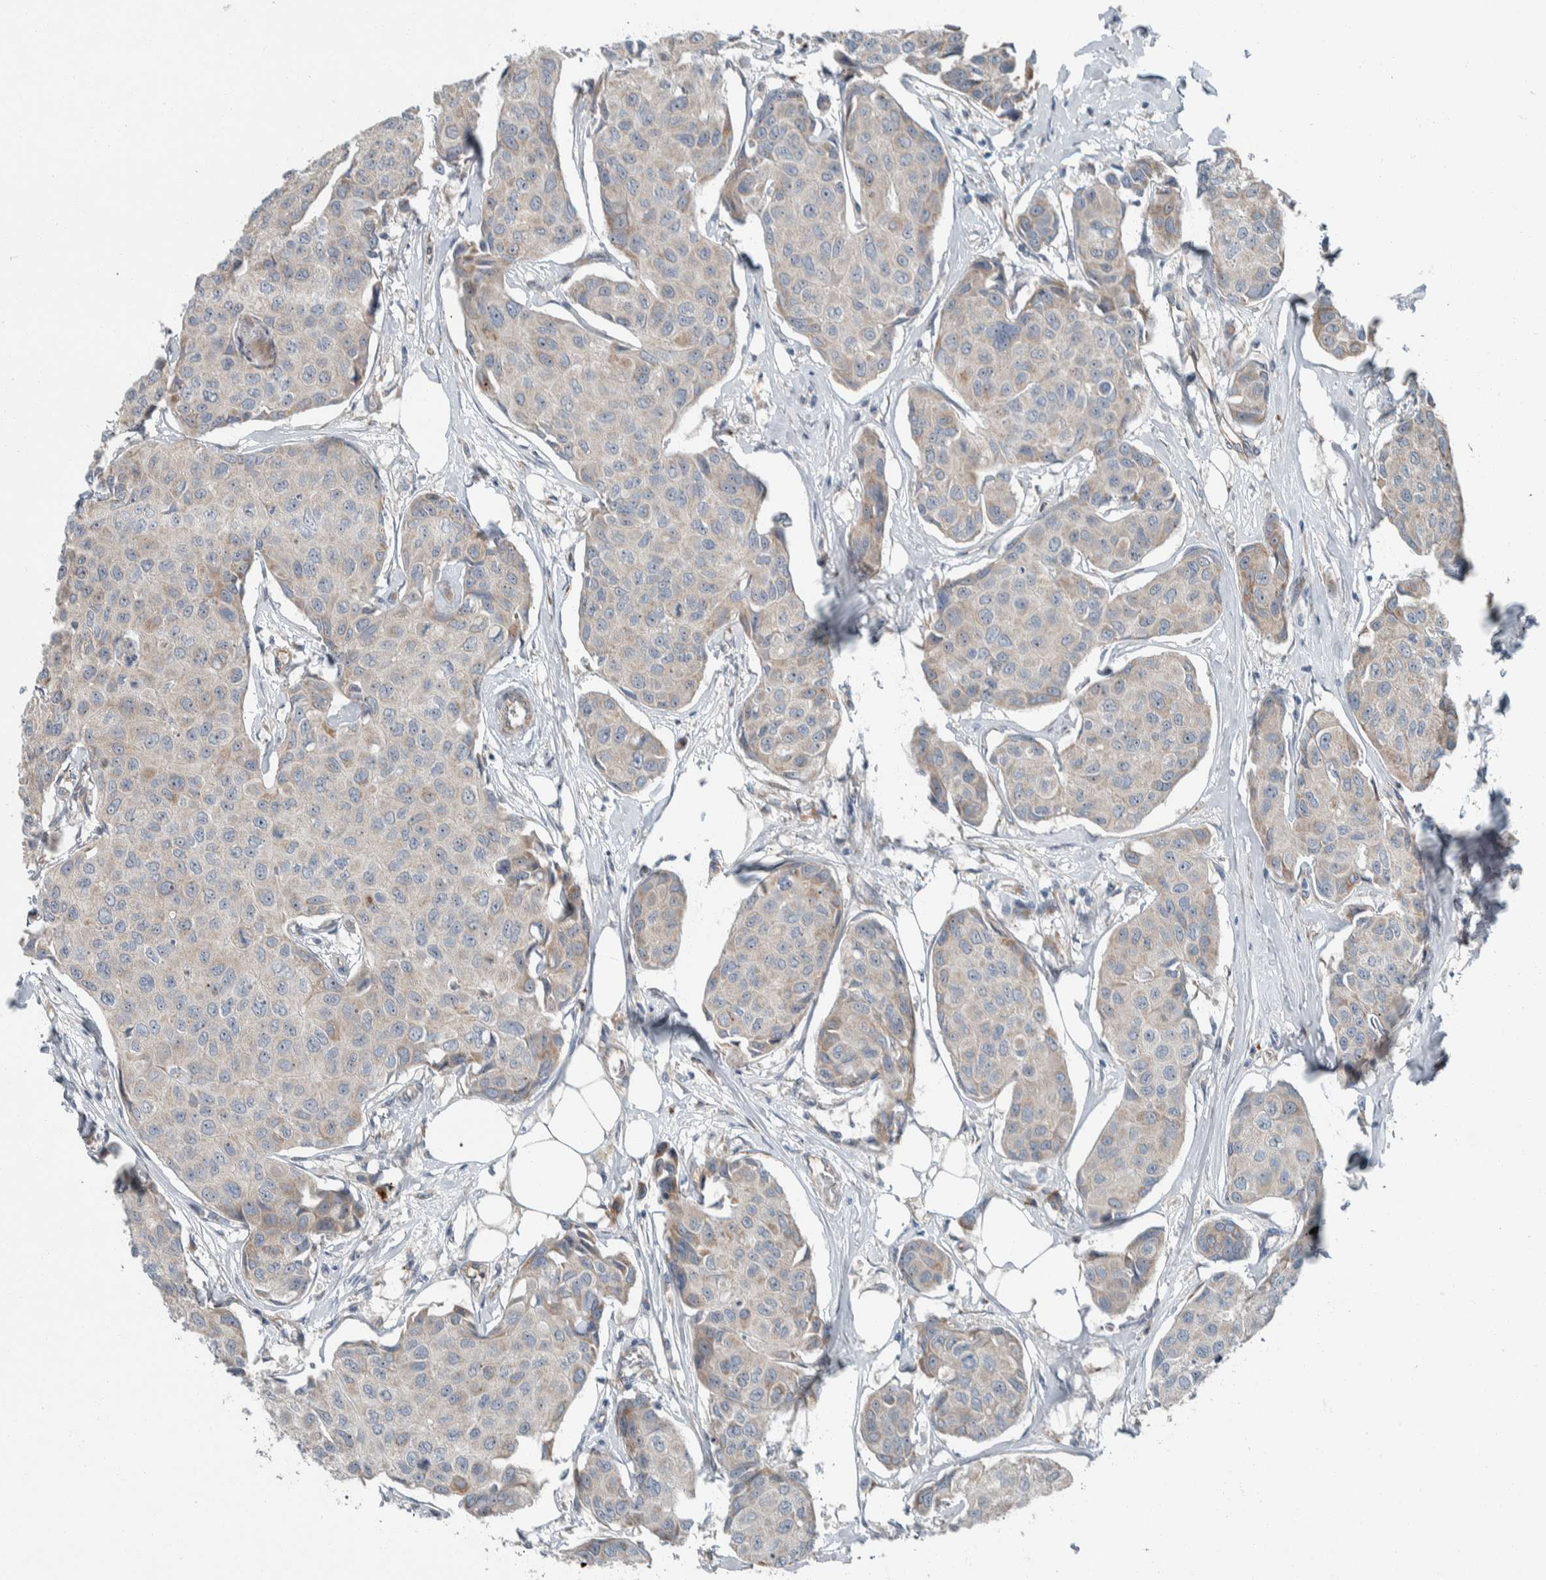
{"staining": {"intensity": "weak", "quantity": "<25%", "location": "cytoplasmic/membranous"}, "tissue": "breast cancer", "cell_type": "Tumor cells", "image_type": "cancer", "snomed": [{"axis": "morphology", "description": "Duct carcinoma"}, {"axis": "topography", "description": "Breast"}], "caption": "Tumor cells show no significant protein positivity in breast cancer (invasive ductal carcinoma). The staining is performed using DAB brown chromogen with nuclei counter-stained in using hematoxylin.", "gene": "USP25", "patient": {"sex": "female", "age": 80}}